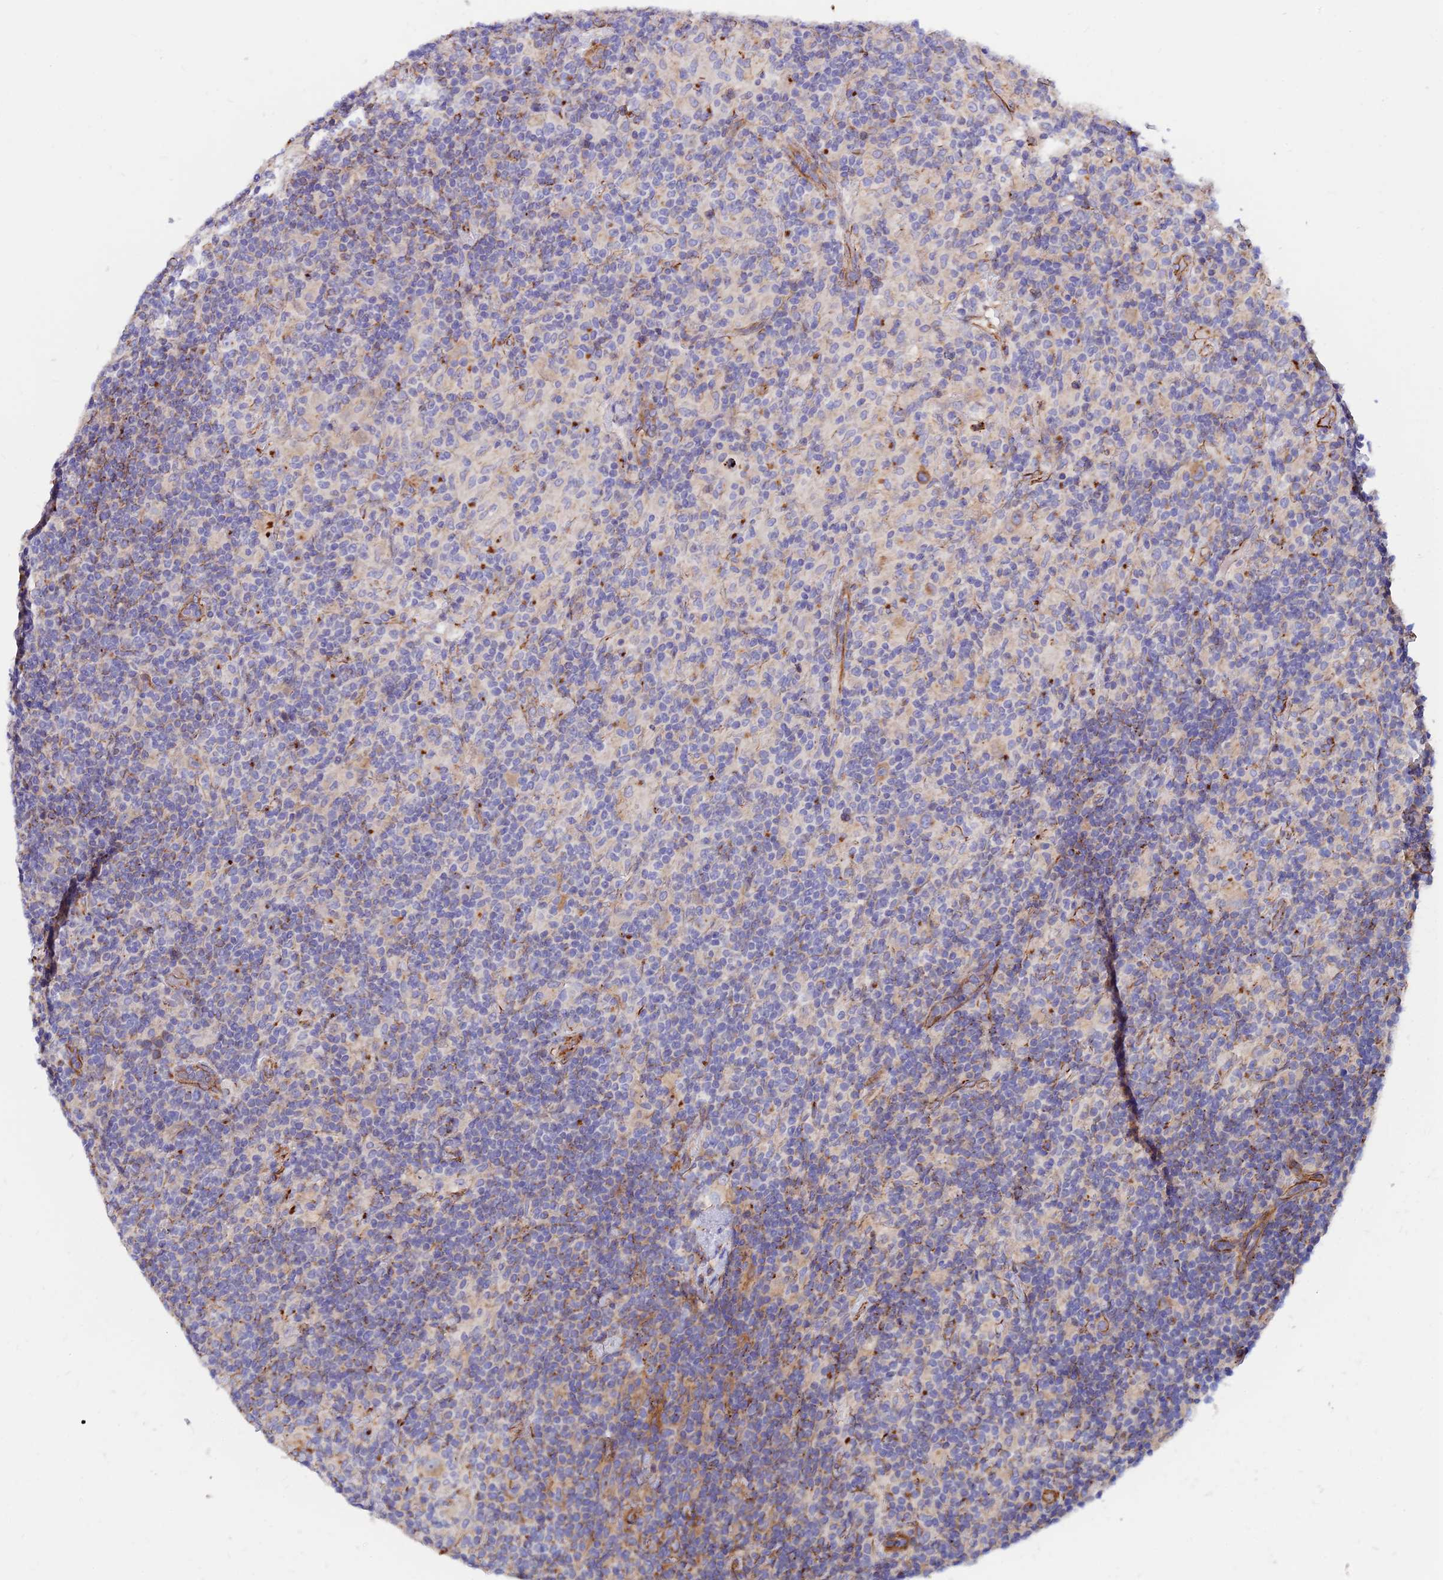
{"staining": {"intensity": "moderate", "quantity": "25%-75%", "location": "cytoplasmic/membranous"}, "tissue": "lymphoma", "cell_type": "Tumor cells", "image_type": "cancer", "snomed": [{"axis": "morphology", "description": "Hodgkin's disease, NOS"}, {"axis": "topography", "description": "Lymph node"}], "caption": "Lymphoma stained with a protein marker shows moderate staining in tumor cells.", "gene": "CDK18", "patient": {"sex": "male", "age": 70}}